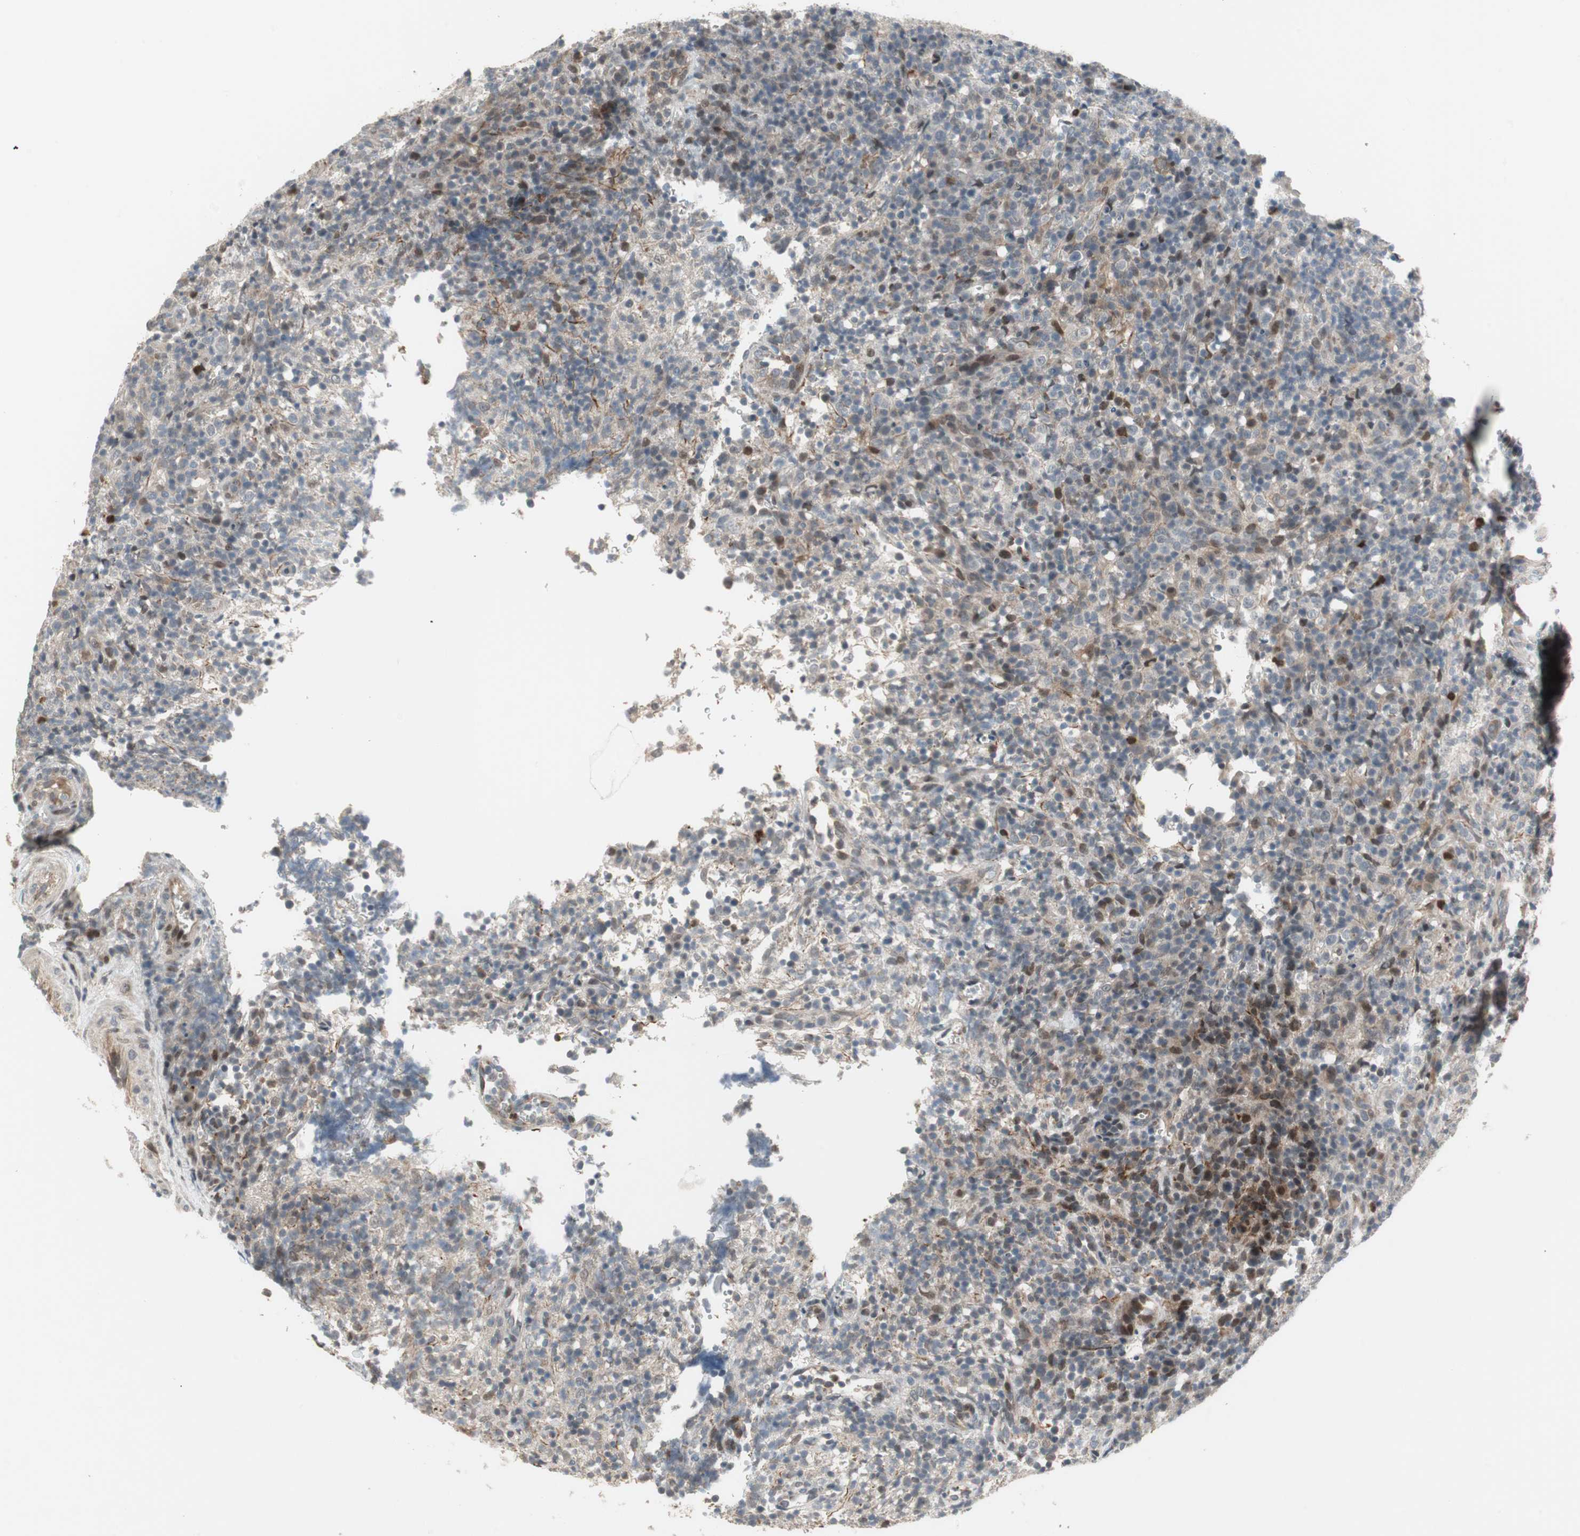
{"staining": {"intensity": "moderate", "quantity": "<25%", "location": "nuclear"}, "tissue": "lymphoma", "cell_type": "Tumor cells", "image_type": "cancer", "snomed": [{"axis": "morphology", "description": "Malignant lymphoma, non-Hodgkin's type, High grade"}, {"axis": "topography", "description": "Lymph node"}], "caption": "Human high-grade malignant lymphoma, non-Hodgkin's type stained with a protein marker displays moderate staining in tumor cells.", "gene": "SNX4", "patient": {"sex": "female", "age": 76}}